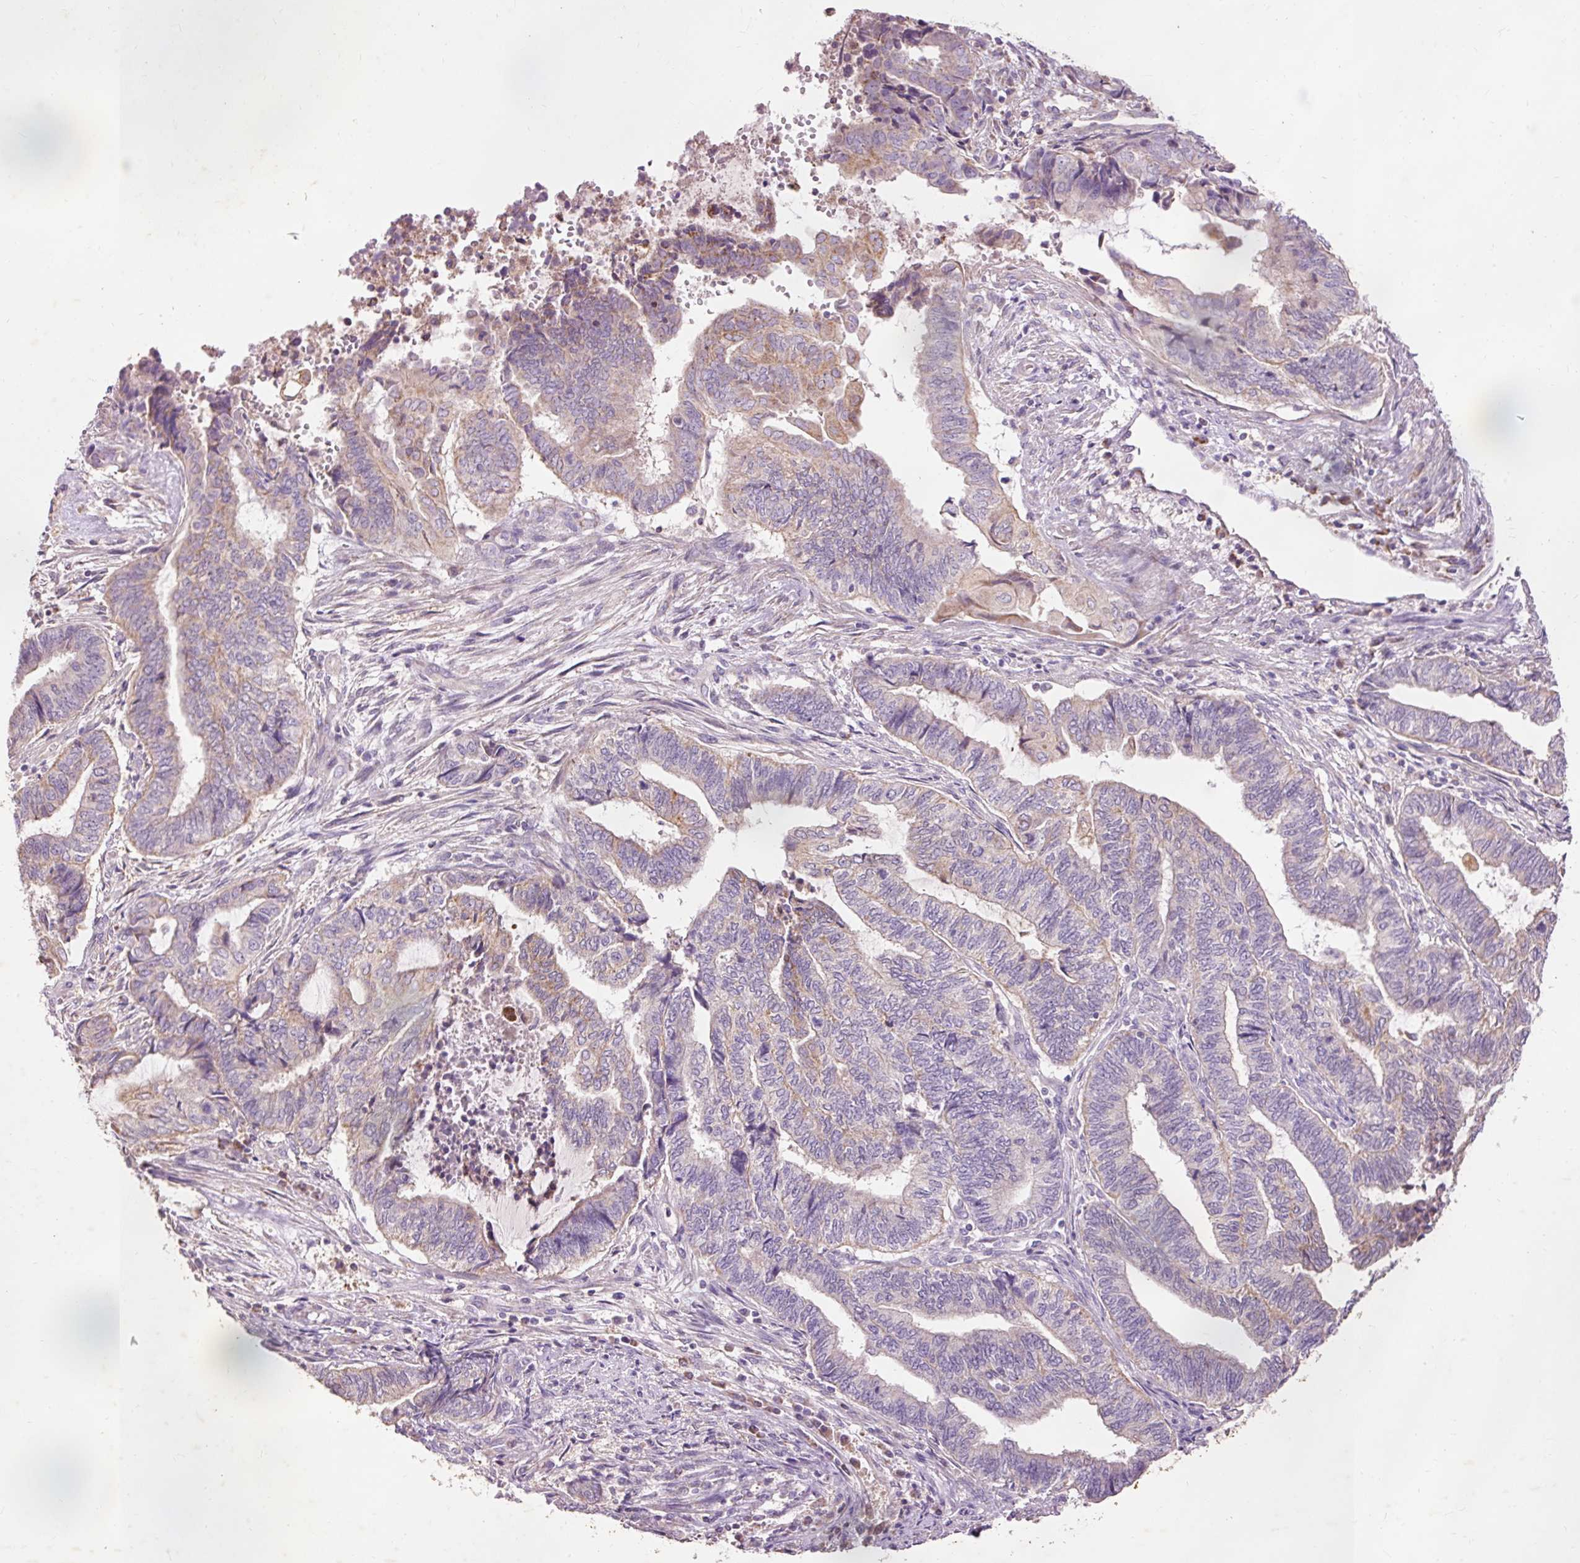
{"staining": {"intensity": "moderate", "quantity": "<25%", "location": "cytoplasmic/membranous"}, "tissue": "endometrial cancer", "cell_type": "Tumor cells", "image_type": "cancer", "snomed": [{"axis": "morphology", "description": "Adenocarcinoma, NOS"}, {"axis": "topography", "description": "Uterus"}, {"axis": "topography", "description": "Endometrium"}], "caption": "About <25% of tumor cells in endometrial adenocarcinoma exhibit moderate cytoplasmic/membranous protein expression as visualized by brown immunohistochemical staining.", "gene": "PRDX5", "patient": {"sex": "female", "age": 70}}